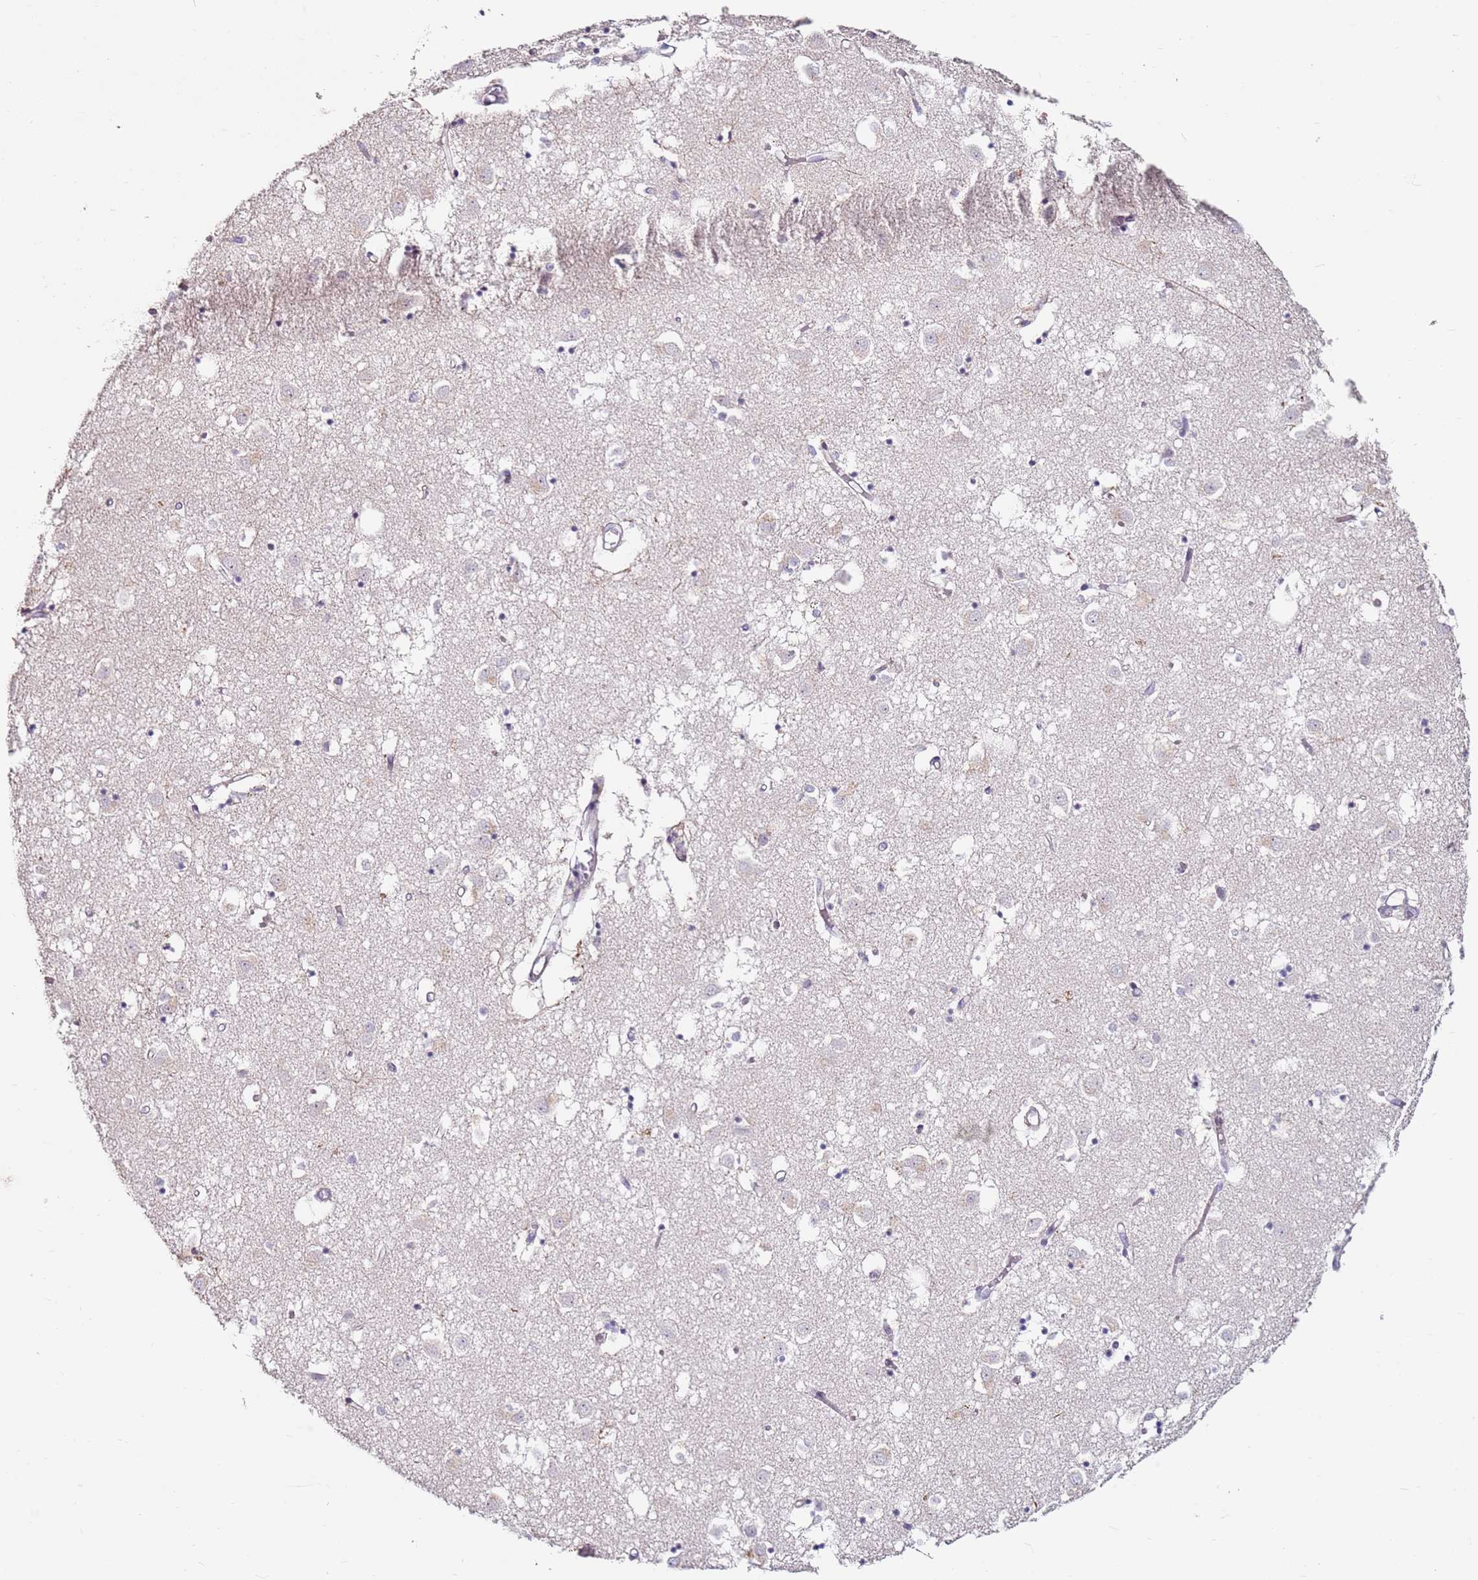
{"staining": {"intensity": "negative", "quantity": "none", "location": "none"}, "tissue": "caudate", "cell_type": "Glial cells", "image_type": "normal", "snomed": [{"axis": "morphology", "description": "Normal tissue, NOS"}, {"axis": "topography", "description": "Lateral ventricle wall"}], "caption": "Immunohistochemistry (IHC) image of benign caudate stained for a protein (brown), which shows no staining in glial cells.", "gene": "RARS2", "patient": {"sex": "male", "age": 70}}